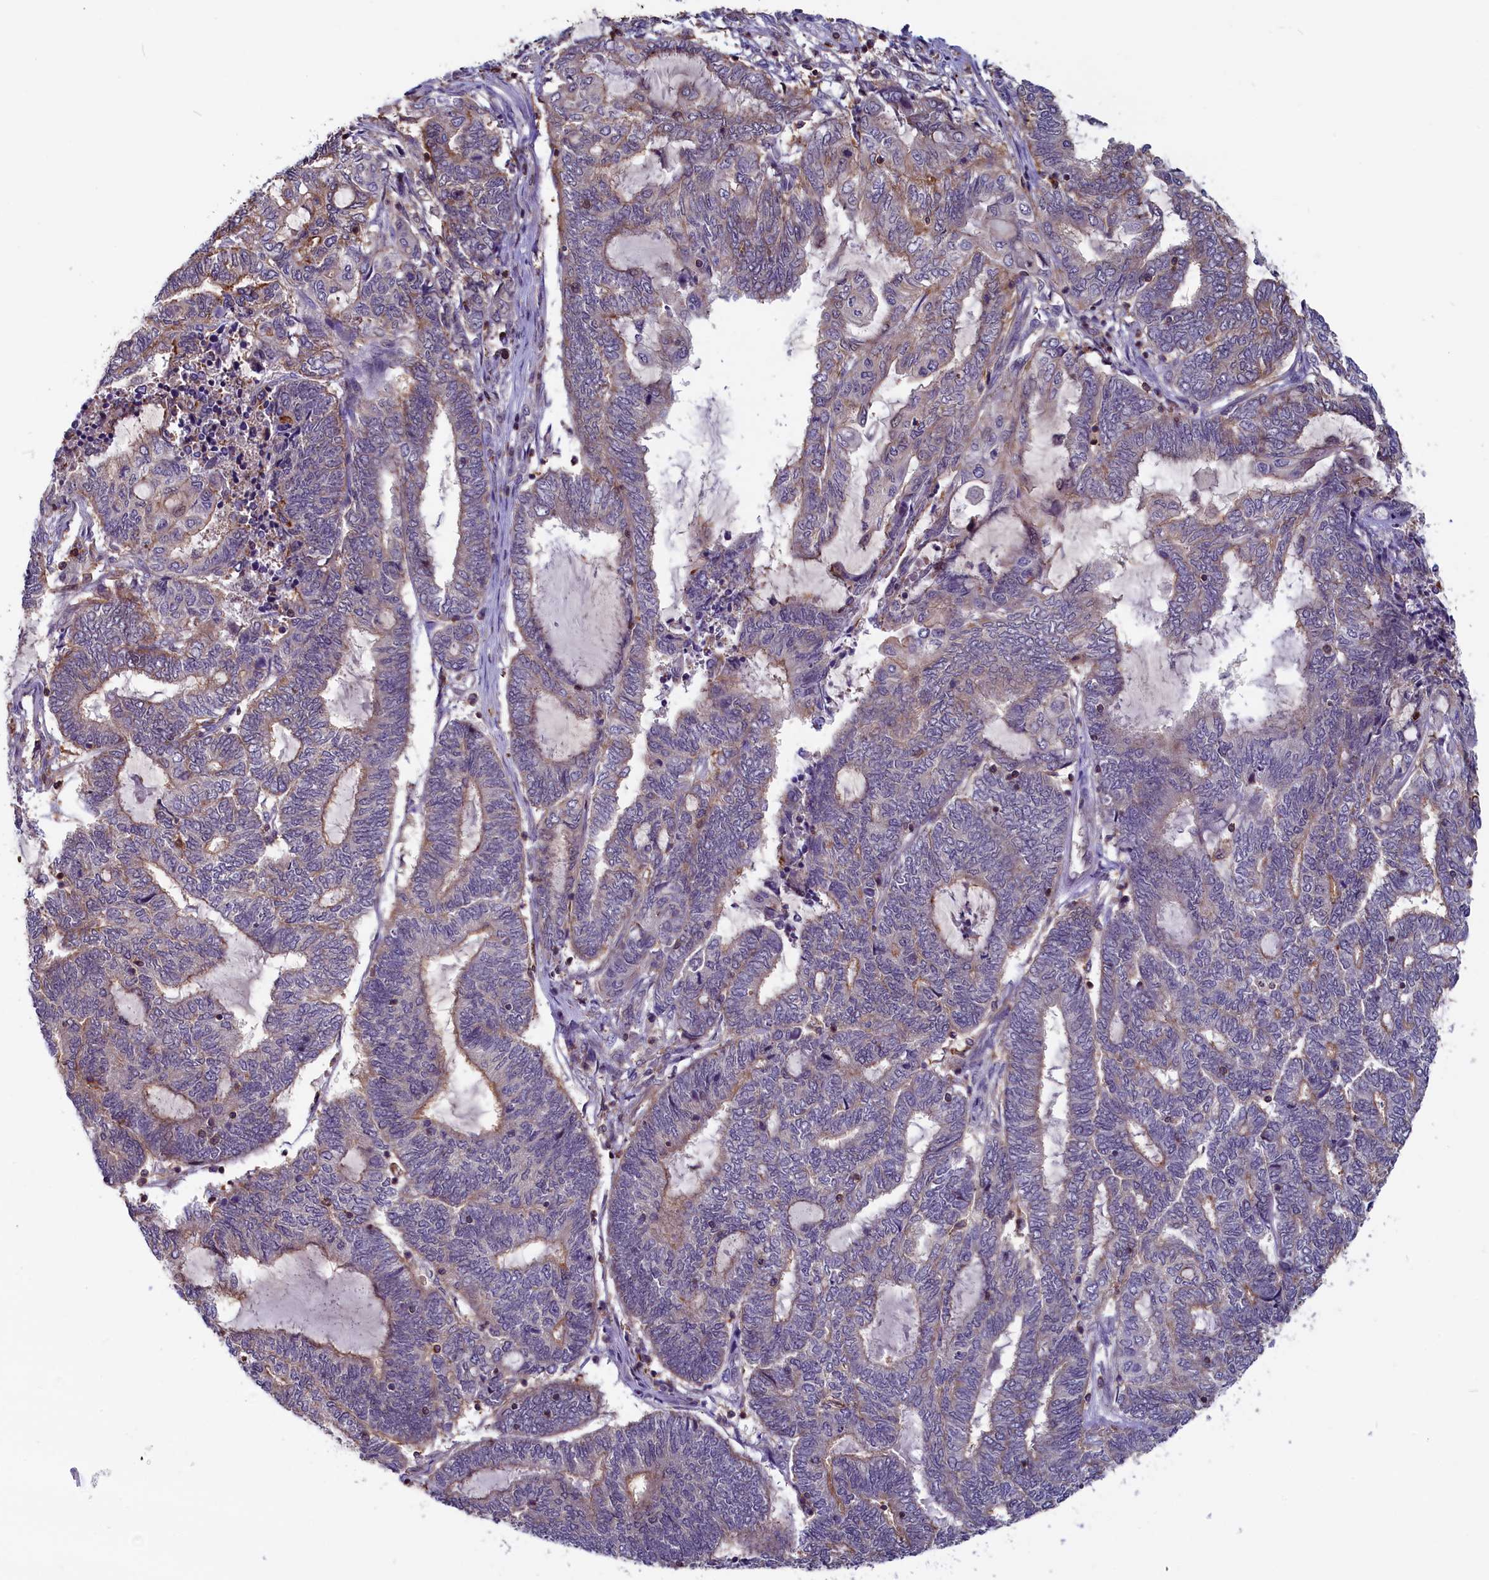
{"staining": {"intensity": "weak", "quantity": "25%-75%", "location": "cytoplasmic/membranous"}, "tissue": "endometrial cancer", "cell_type": "Tumor cells", "image_type": "cancer", "snomed": [{"axis": "morphology", "description": "Adenocarcinoma, NOS"}, {"axis": "topography", "description": "Uterus"}, {"axis": "topography", "description": "Endometrium"}], "caption": "The image exhibits immunohistochemical staining of adenocarcinoma (endometrial). There is weak cytoplasmic/membranous expression is identified in approximately 25%-75% of tumor cells.", "gene": "CIAPIN1", "patient": {"sex": "female", "age": 70}}